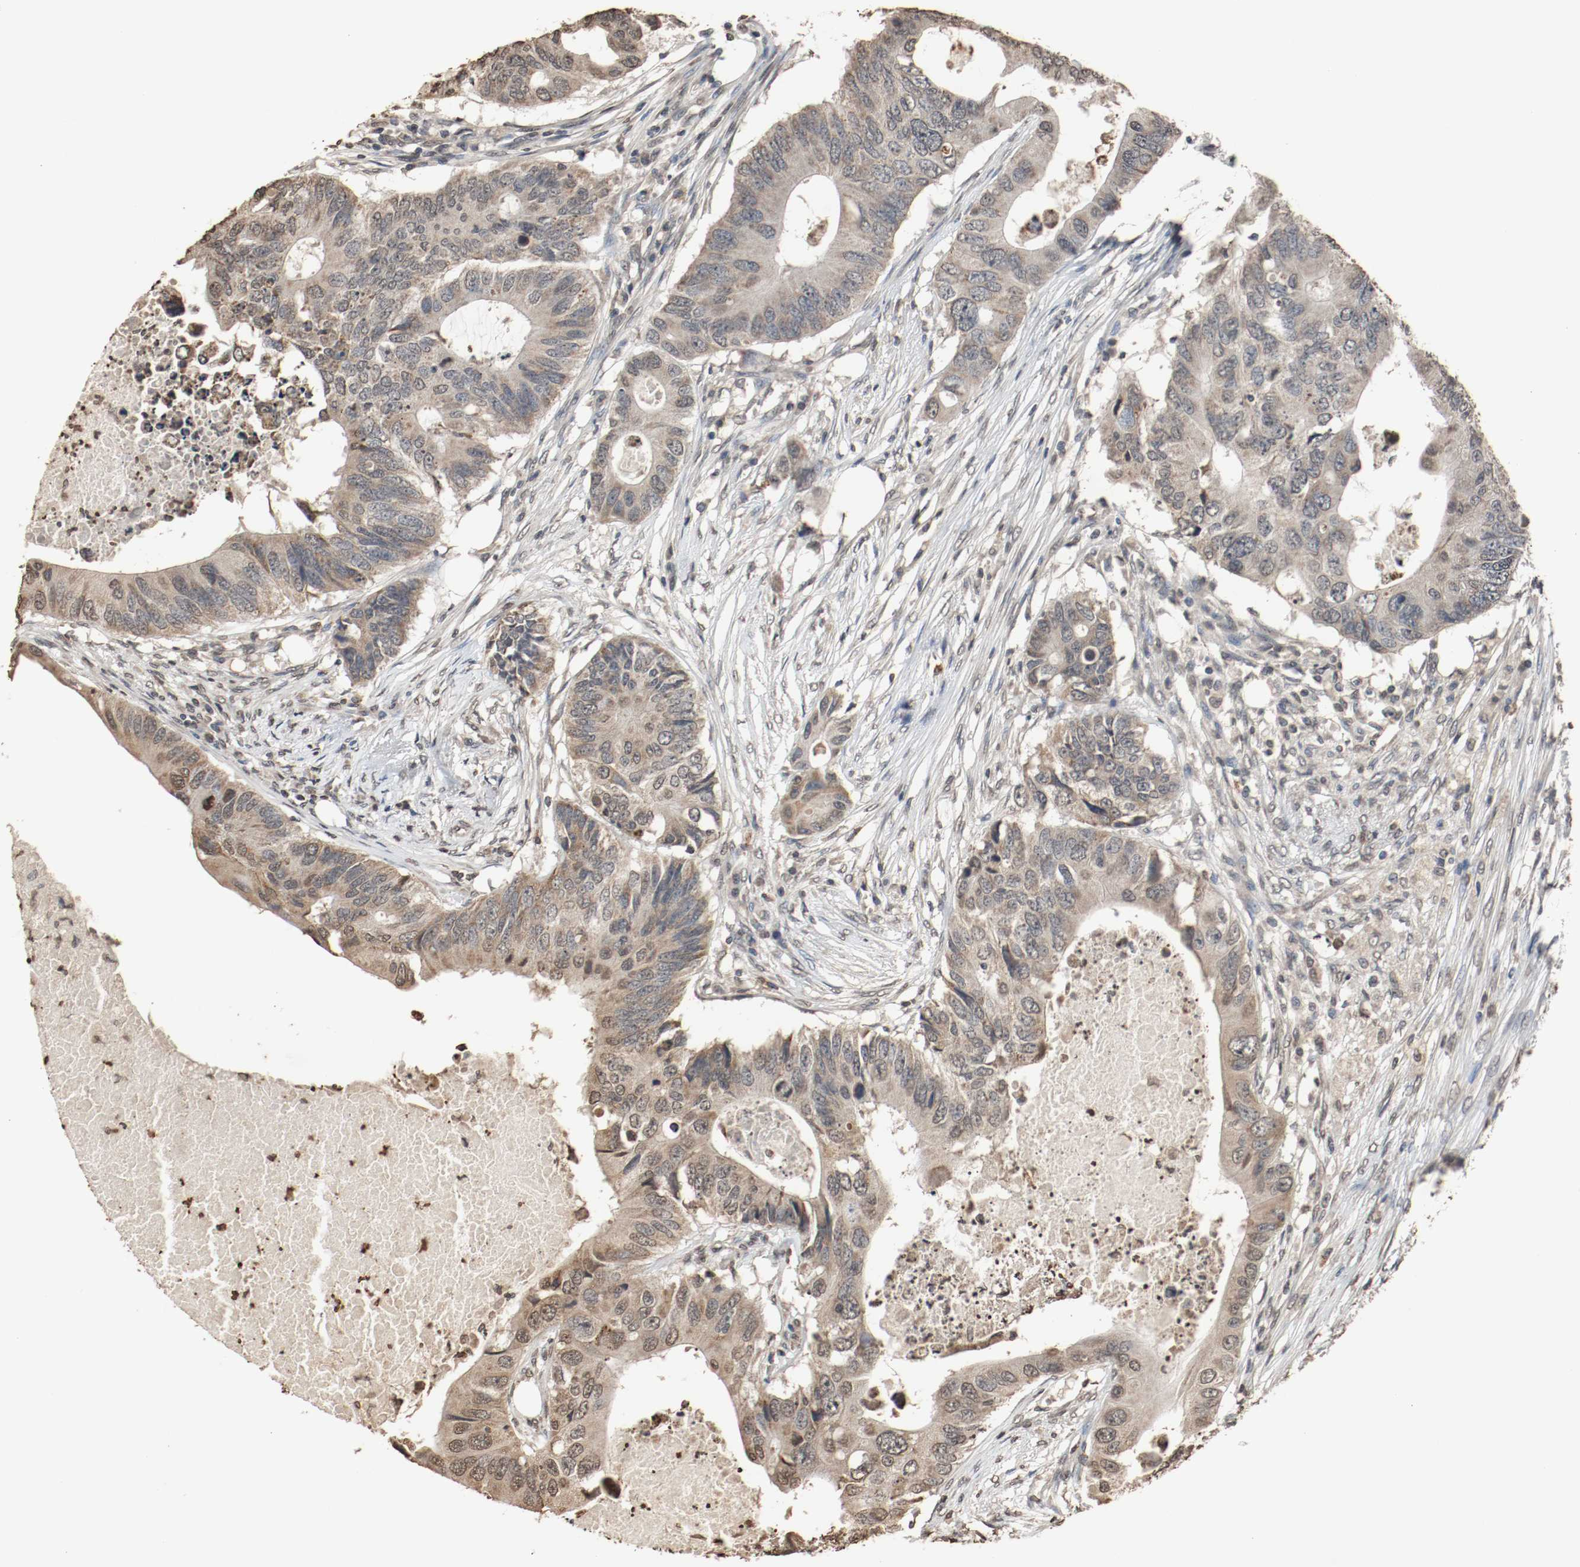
{"staining": {"intensity": "moderate", "quantity": ">75%", "location": "cytoplasmic/membranous"}, "tissue": "colorectal cancer", "cell_type": "Tumor cells", "image_type": "cancer", "snomed": [{"axis": "morphology", "description": "Adenocarcinoma, NOS"}, {"axis": "topography", "description": "Colon"}], "caption": "Human adenocarcinoma (colorectal) stained with a protein marker shows moderate staining in tumor cells.", "gene": "RTN4", "patient": {"sex": "male", "age": 71}}